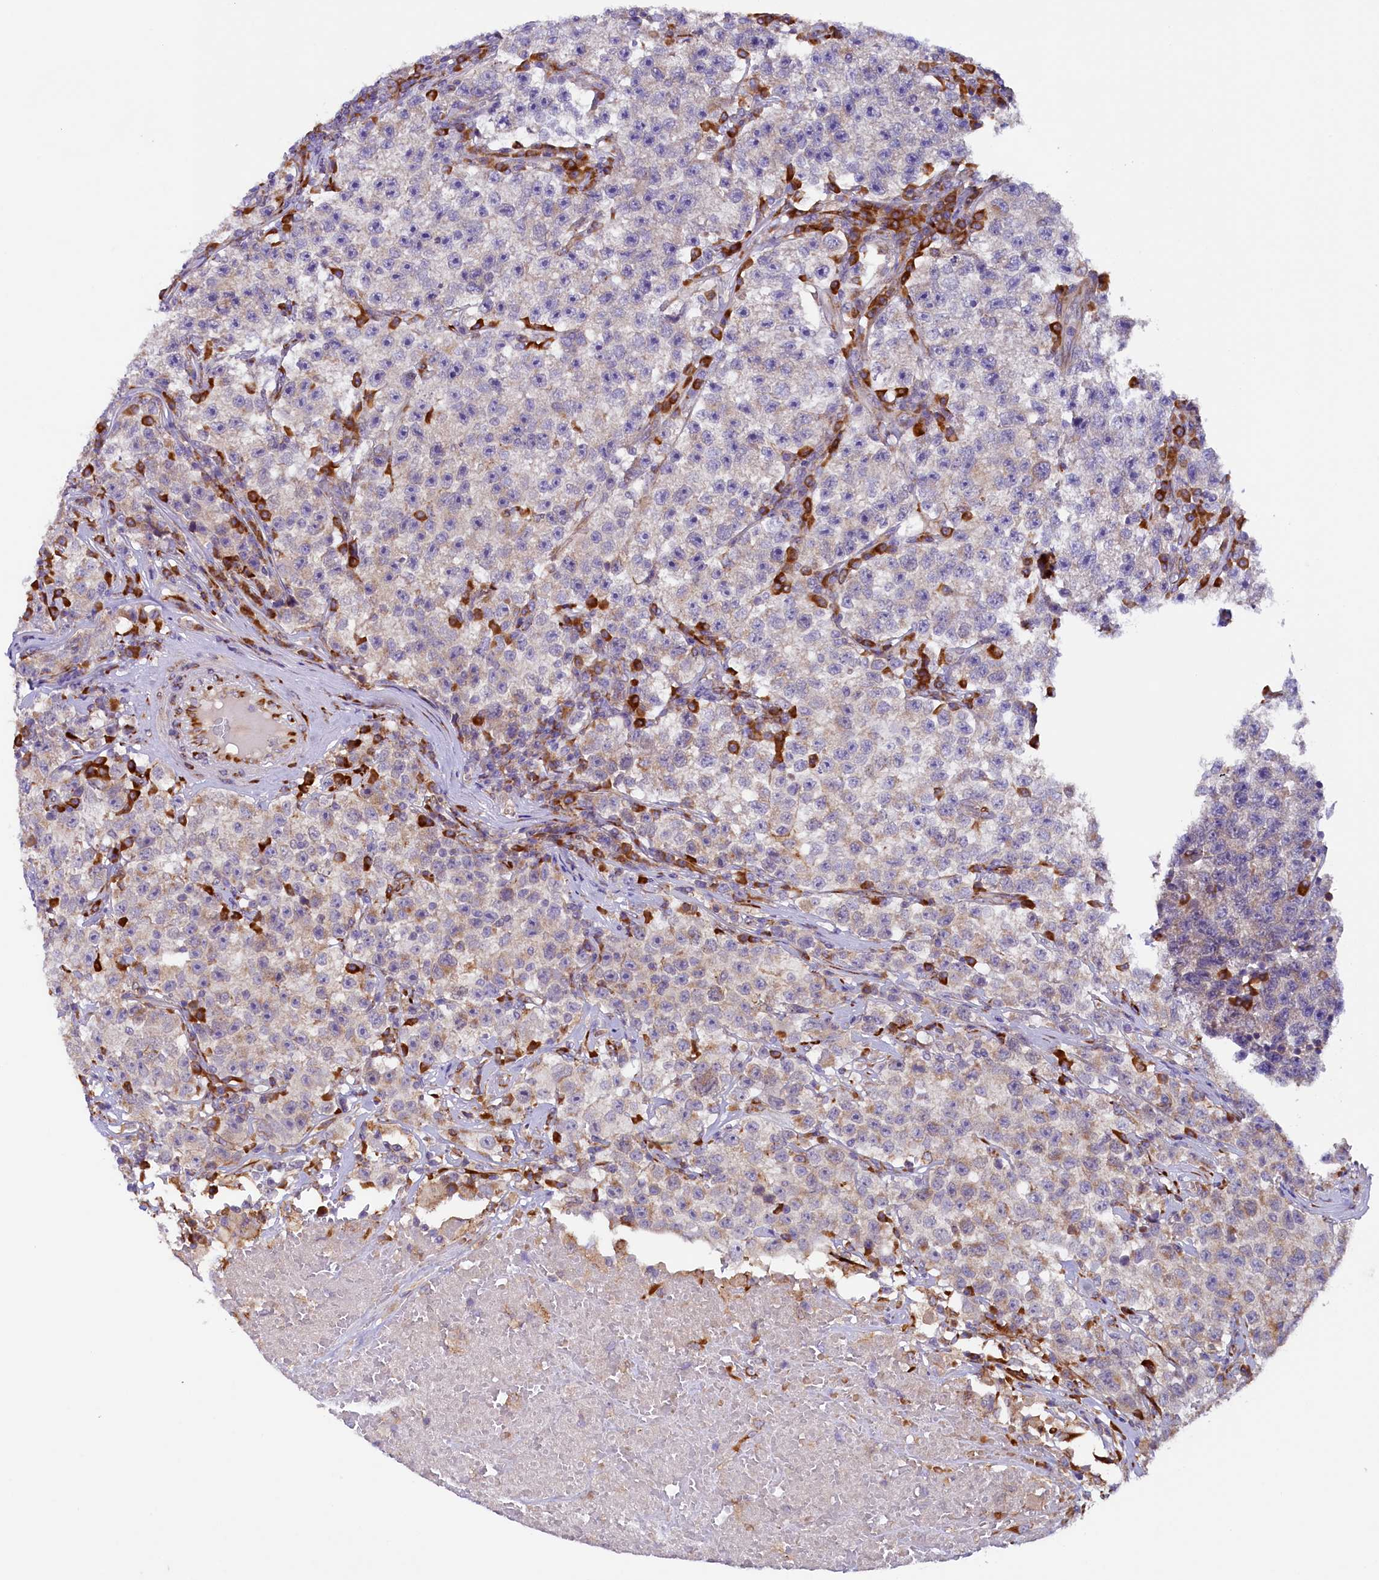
{"staining": {"intensity": "negative", "quantity": "none", "location": "none"}, "tissue": "testis cancer", "cell_type": "Tumor cells", "image_type": "cancer", "snomed": [{"axis": "morphology", "description": "Seminoma, NOS"}, {"axis": "topography", "description": "Testis"}], "caption": "DAB immunohistochemical staining of seminoma (testis) displays no significant expression in tumor cells.", "gene": "SSC5D", "patient": {"sex": "male", "age": 22}}